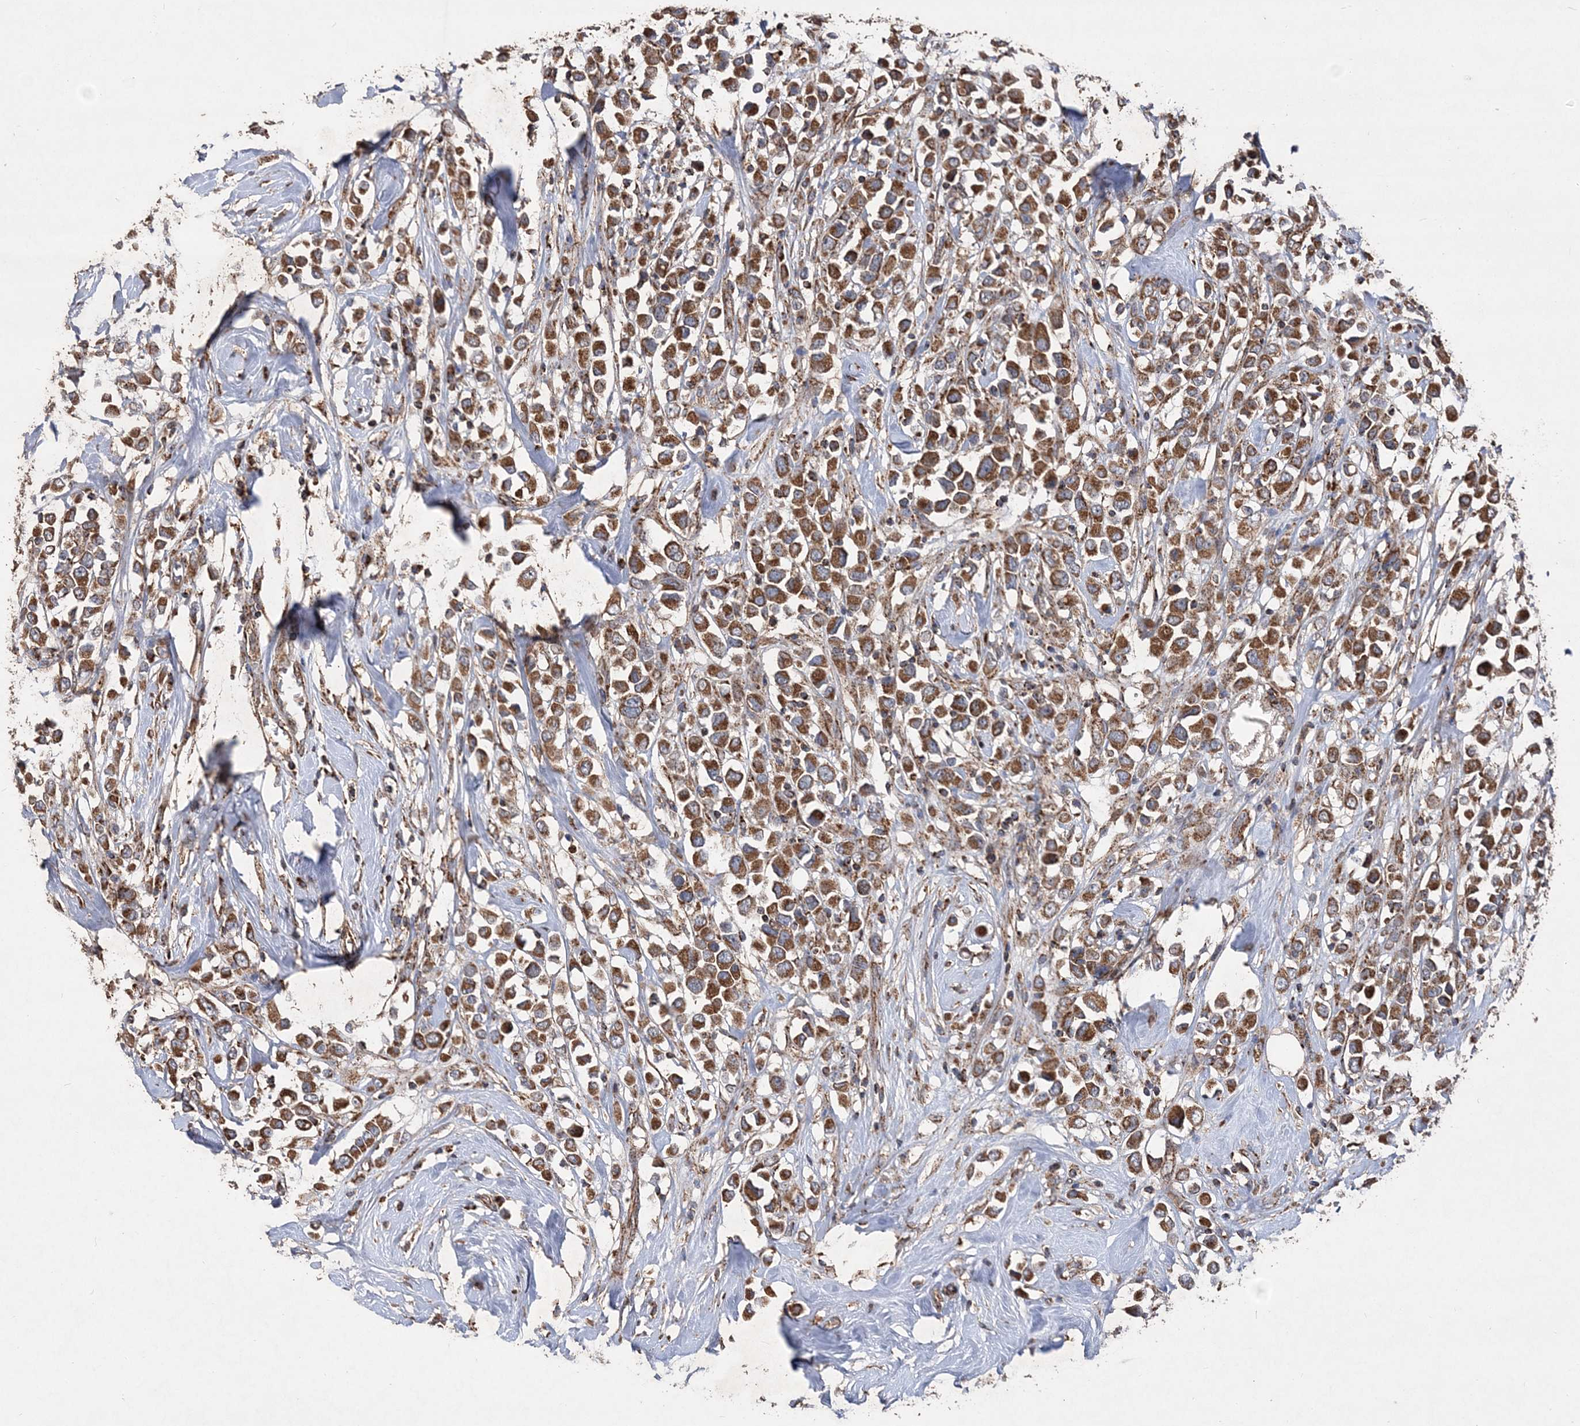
{"staining": {"intensity": "strong", "quantity": ">75%", "location": "cytoplasmic/membranous"}, "tissue": "breast cancer", "cell_type": "Tumor cells", "image_type": "cancer", "snomed": [{"axis": "morphology", "description": "Duct carcinoma"}, {"axis": "topography", "description": "Breast"}], "caption": "Brown immunohistochemical staining in breast cancer exhibits strong cytoplasmic/membranous positivity in about >75% of tumor cells.", "gene": "POC5", "patient": {"sex": "female", "age": 61}}